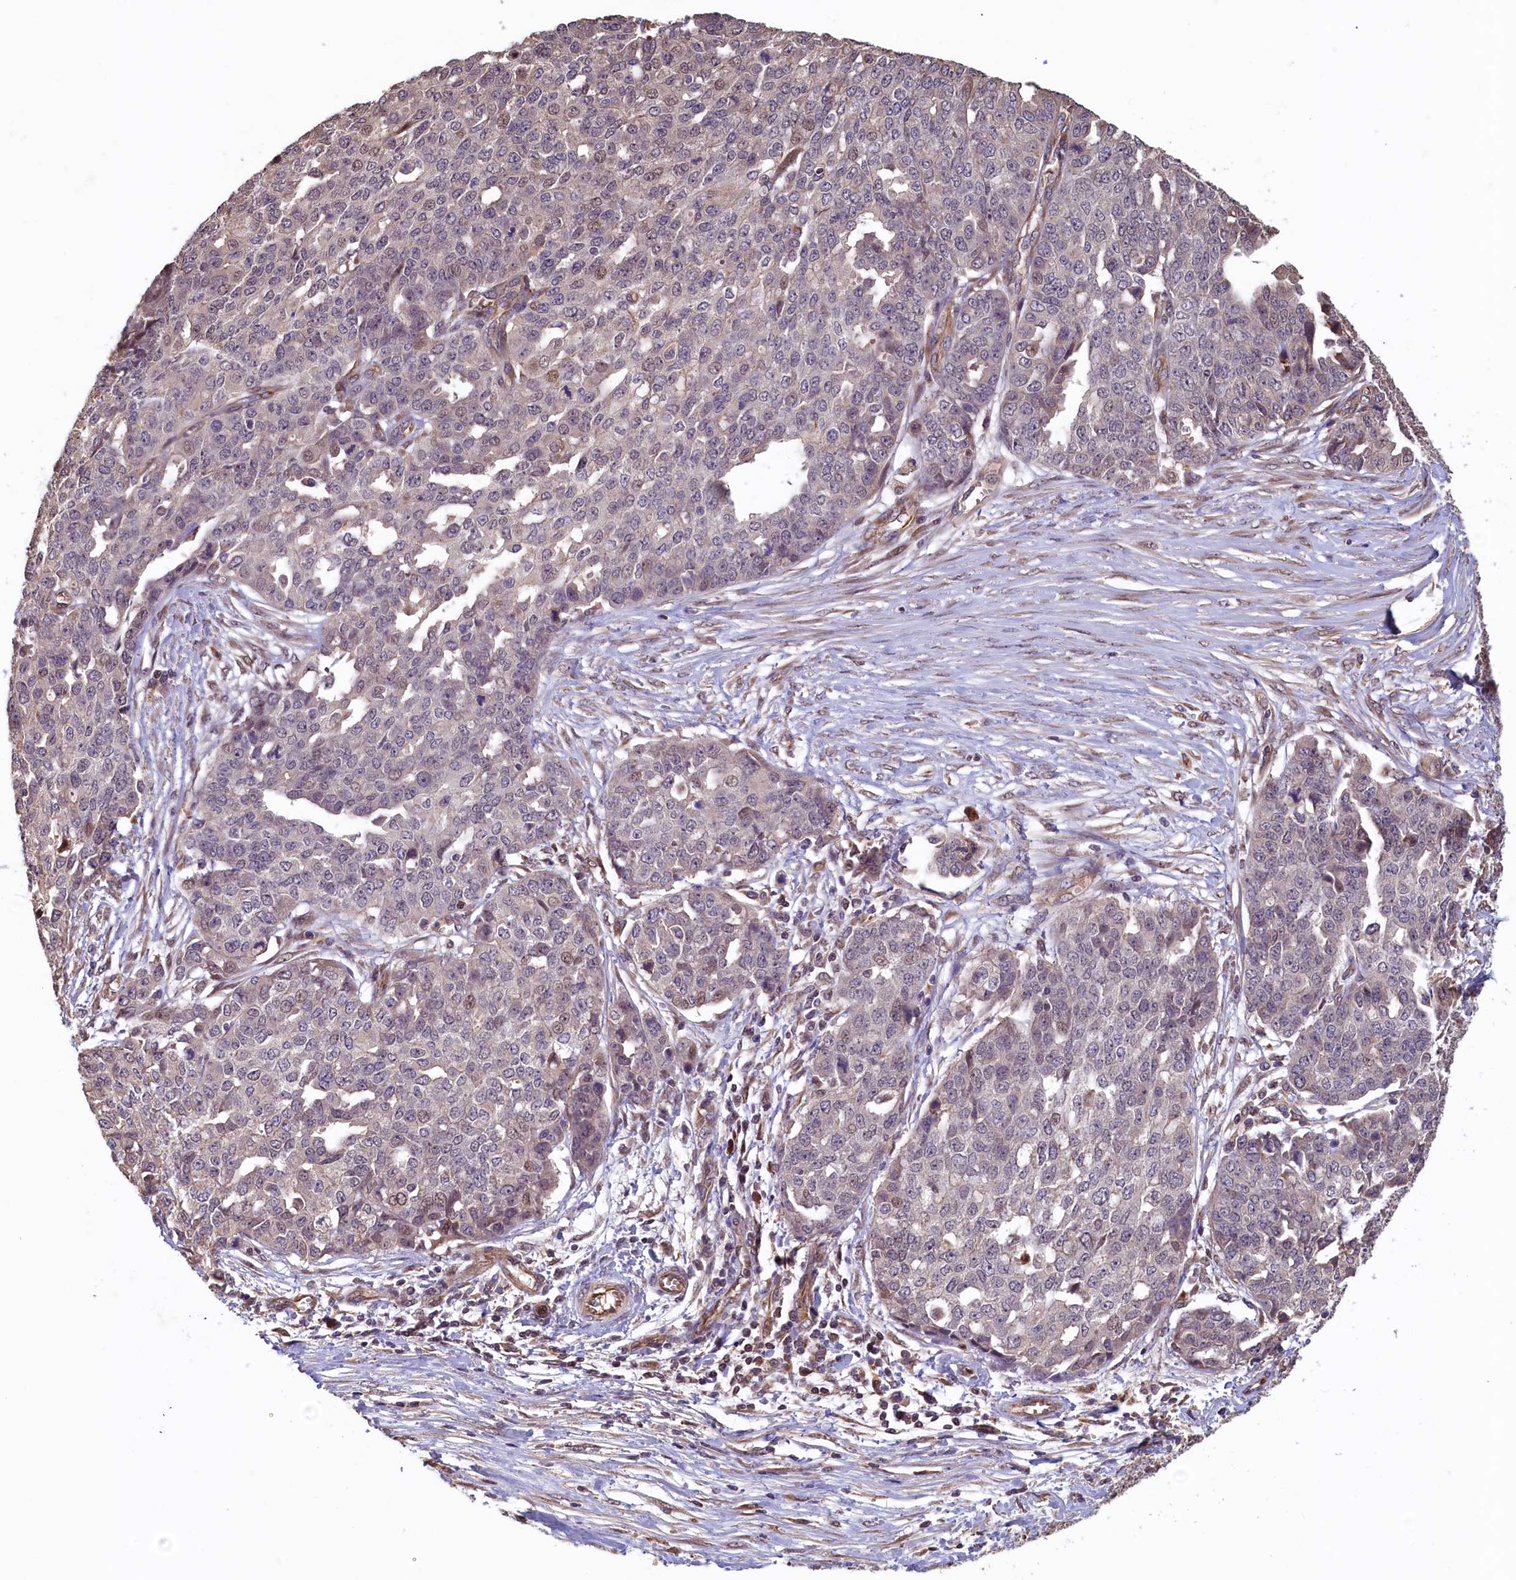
{"staining": {"intensity": "negative", "quantity": "none", "location": "none"}, "tissue": "ovarian cancer", "cell_type": "Tumor cells", "image_type": "cancer", "snomed": [{"axis": "morphology", "description": "Cystadenocarcinoma, serous, NOS"}, {"axis": "topography", "description": "Soft tissue"}, {"axis": "topography", "description": "Ovary"}], "caption": "Immunohistochemical staining of human serous cystadenocarcinoma (ovarian) exhibits no significant staining in tumor cells.", "gene": "ACSBG1", "patient": {"sex": "female", "age": 57}}